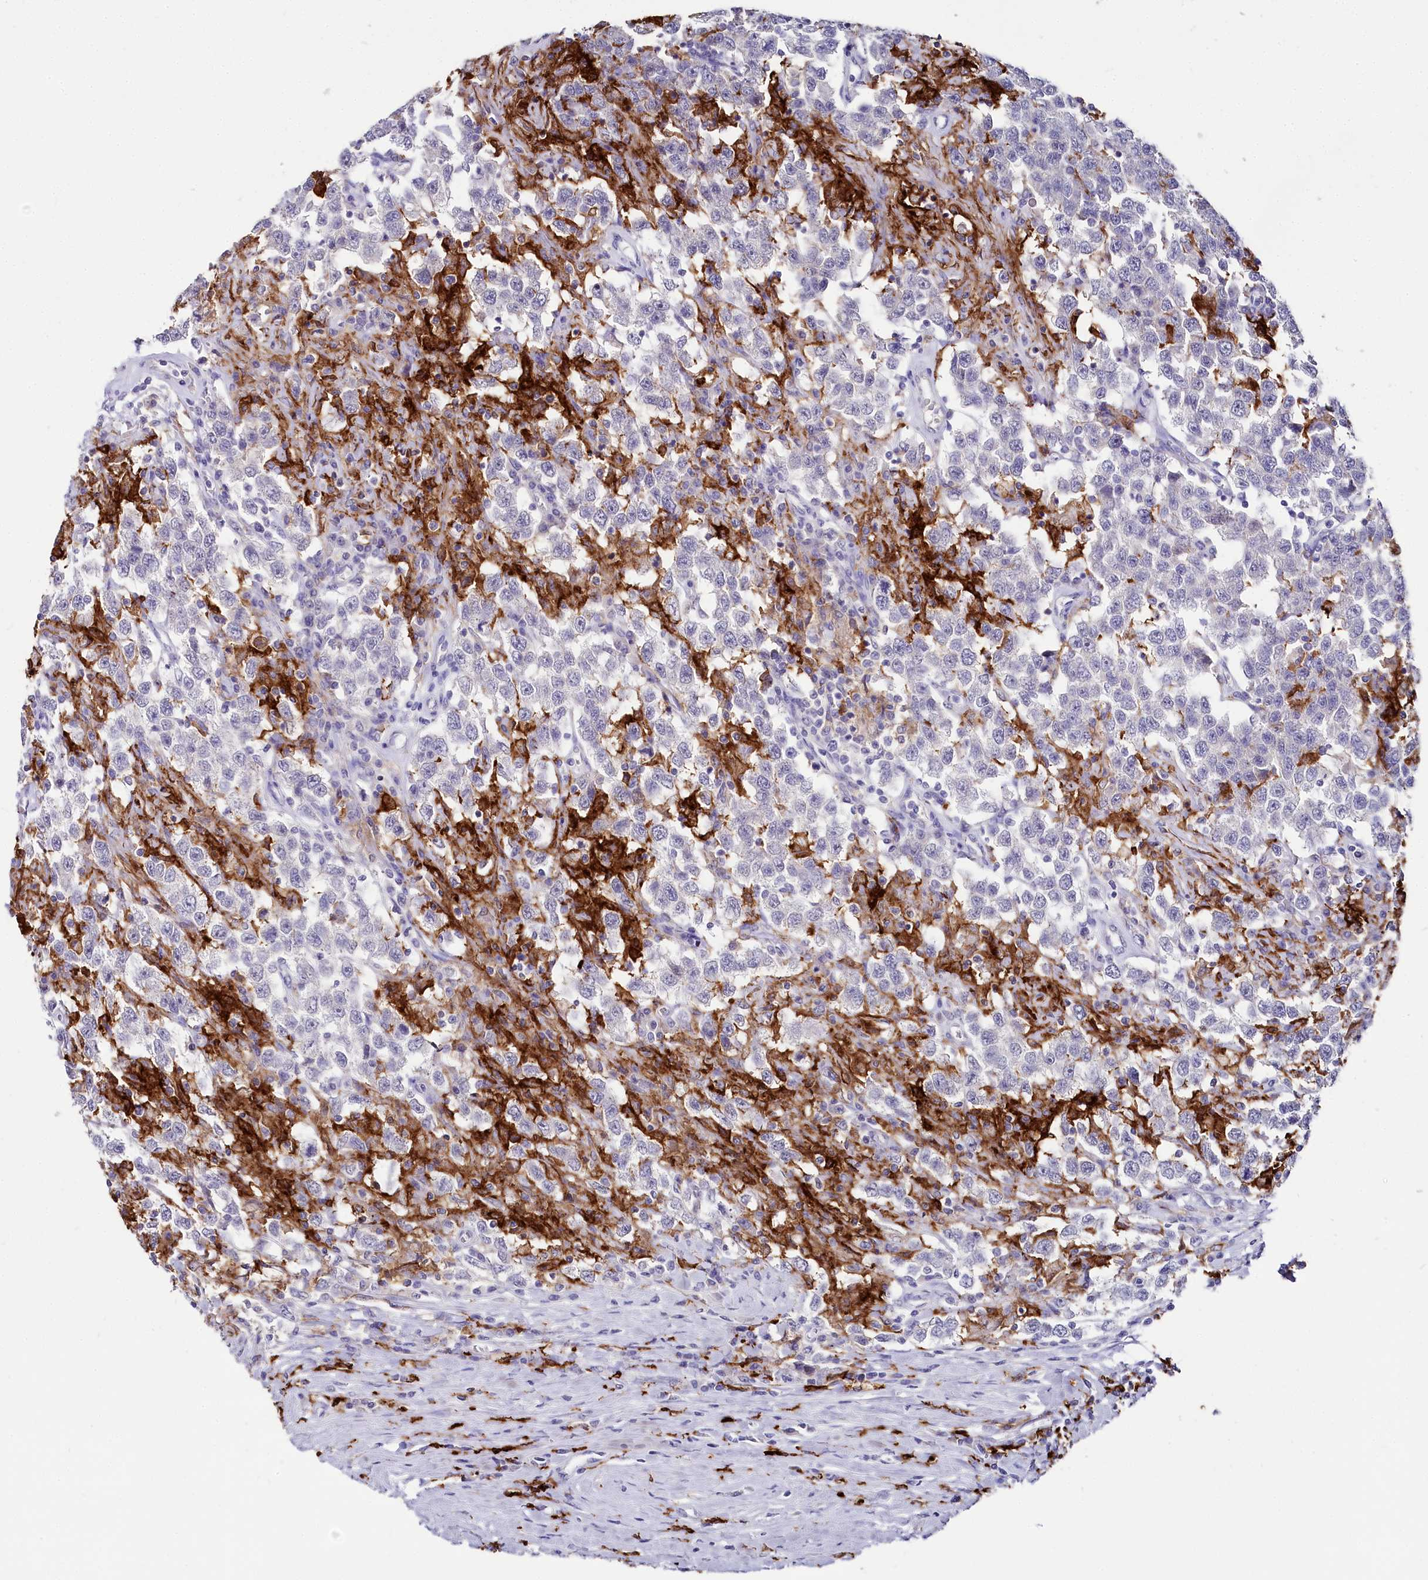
{"staining": {"intensity": "negative", "quantity": "none", "location": "none"}, "tissue": "testis cancer", "cell_type": "Tumor cells", "image_type": "cancer", "snomed": [{"axis": "morphology", "description": "Seminoma, NOS"}, {"axis": "topography", "description": "Testis"}], "caption": "This is an immunohistochemistry photomicrograph of testis cancer (seminoma). There is no expression in tumor cells.", "gene": "CLEC4M", "patient": {"sex": "male", "age": 41}}